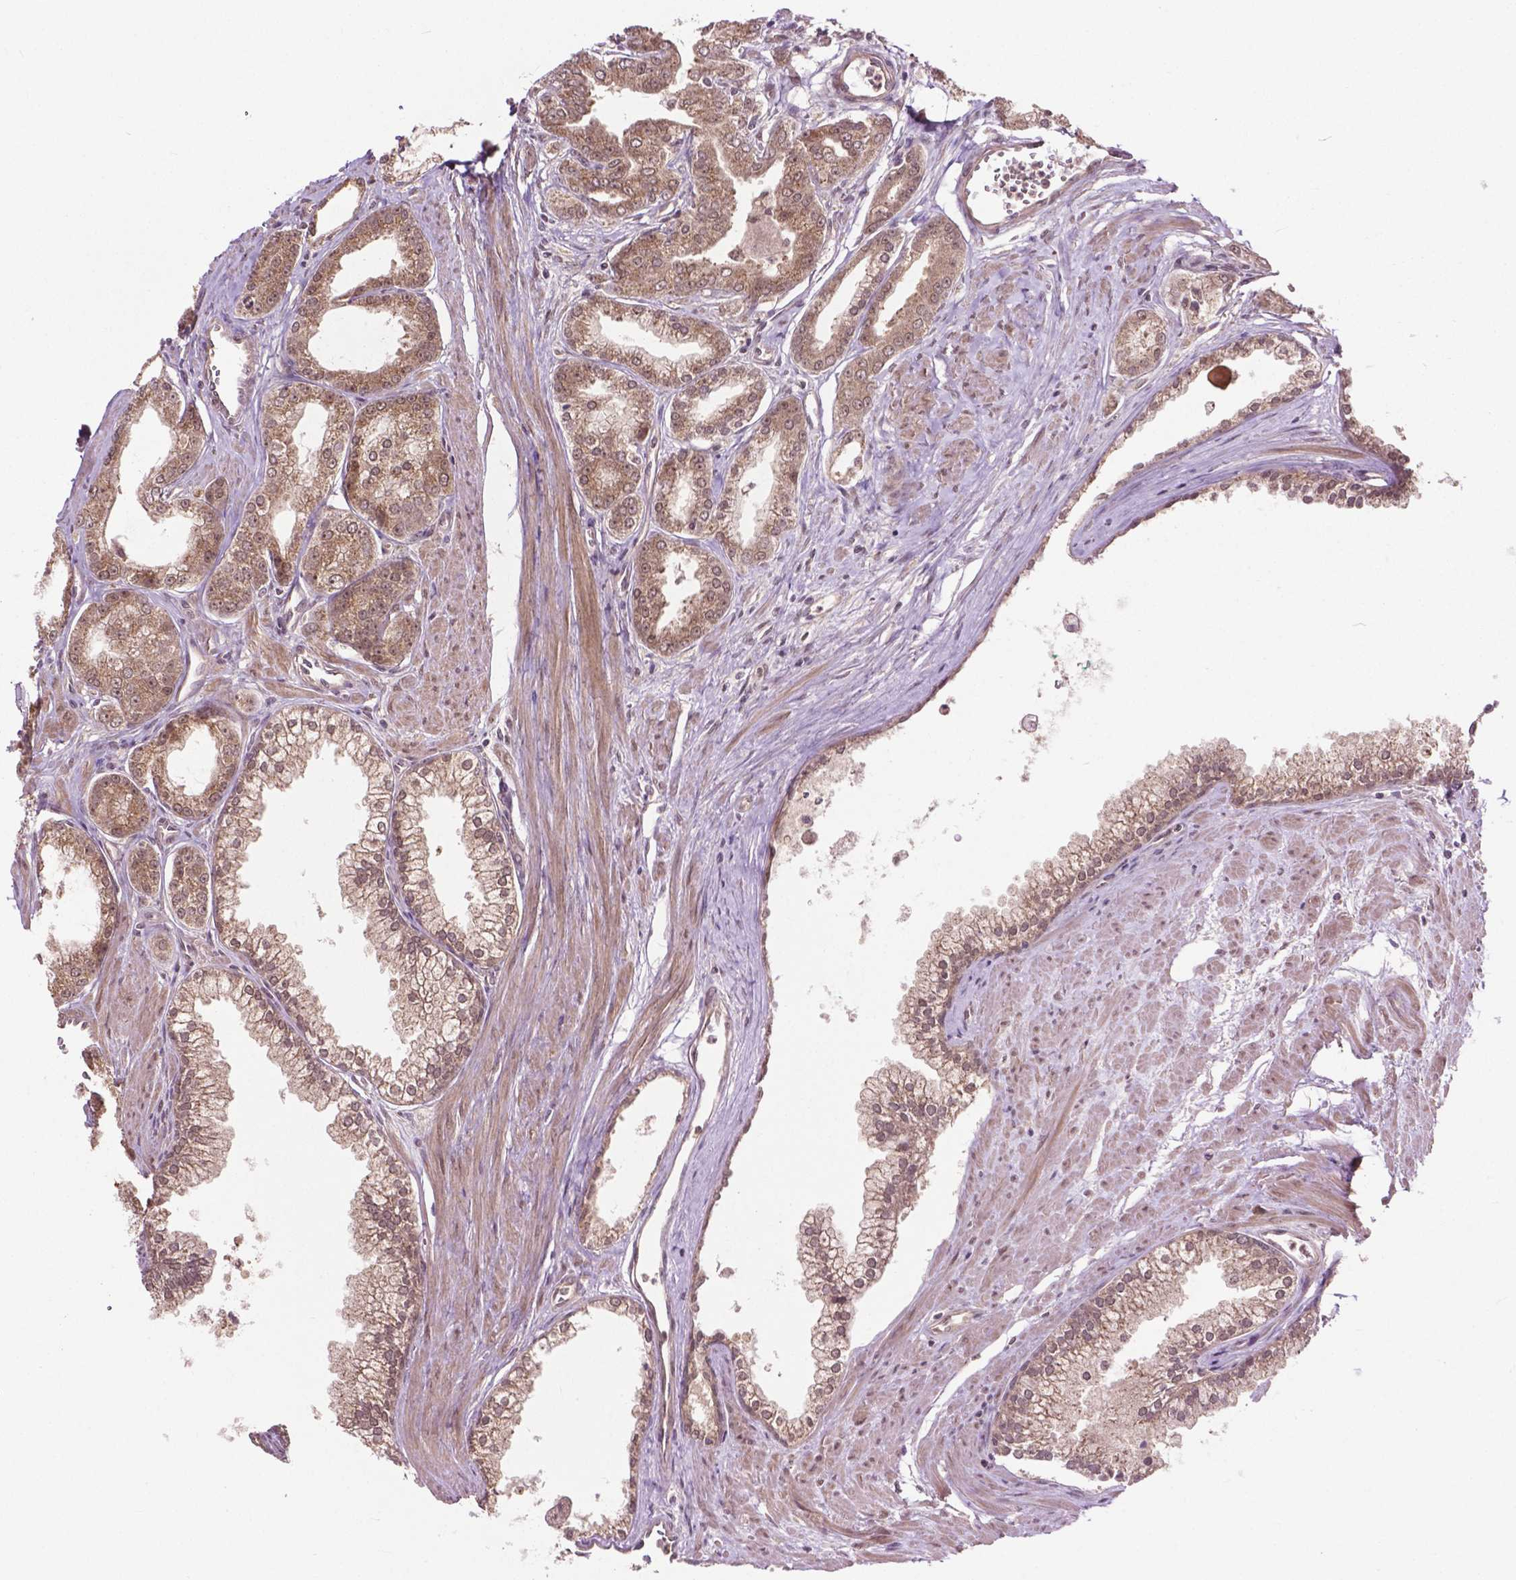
{"staining": {"intensity": "moderate", "quantity": ">75%", "location": "cytoplasmic/membranous"}, "tissue": "prostate cancer", "cell_type": "Tumor cells", "image_type": "cancer", "snomed": [{"axis": "morphology", "description": "Adenocarcinoma, NOS"}, {"axis": "topography", "description": "Prostate"}], "caption": "IHC photomicrograph of human adenocarcinoma (prostate) stained for a protein (brown), which displays medium levels of moderate cytoplasmic/membranous expression in about >75% of tumor cells.", "gene": "PPP1CB", "patient": {"sex": "male", "age": 71}}